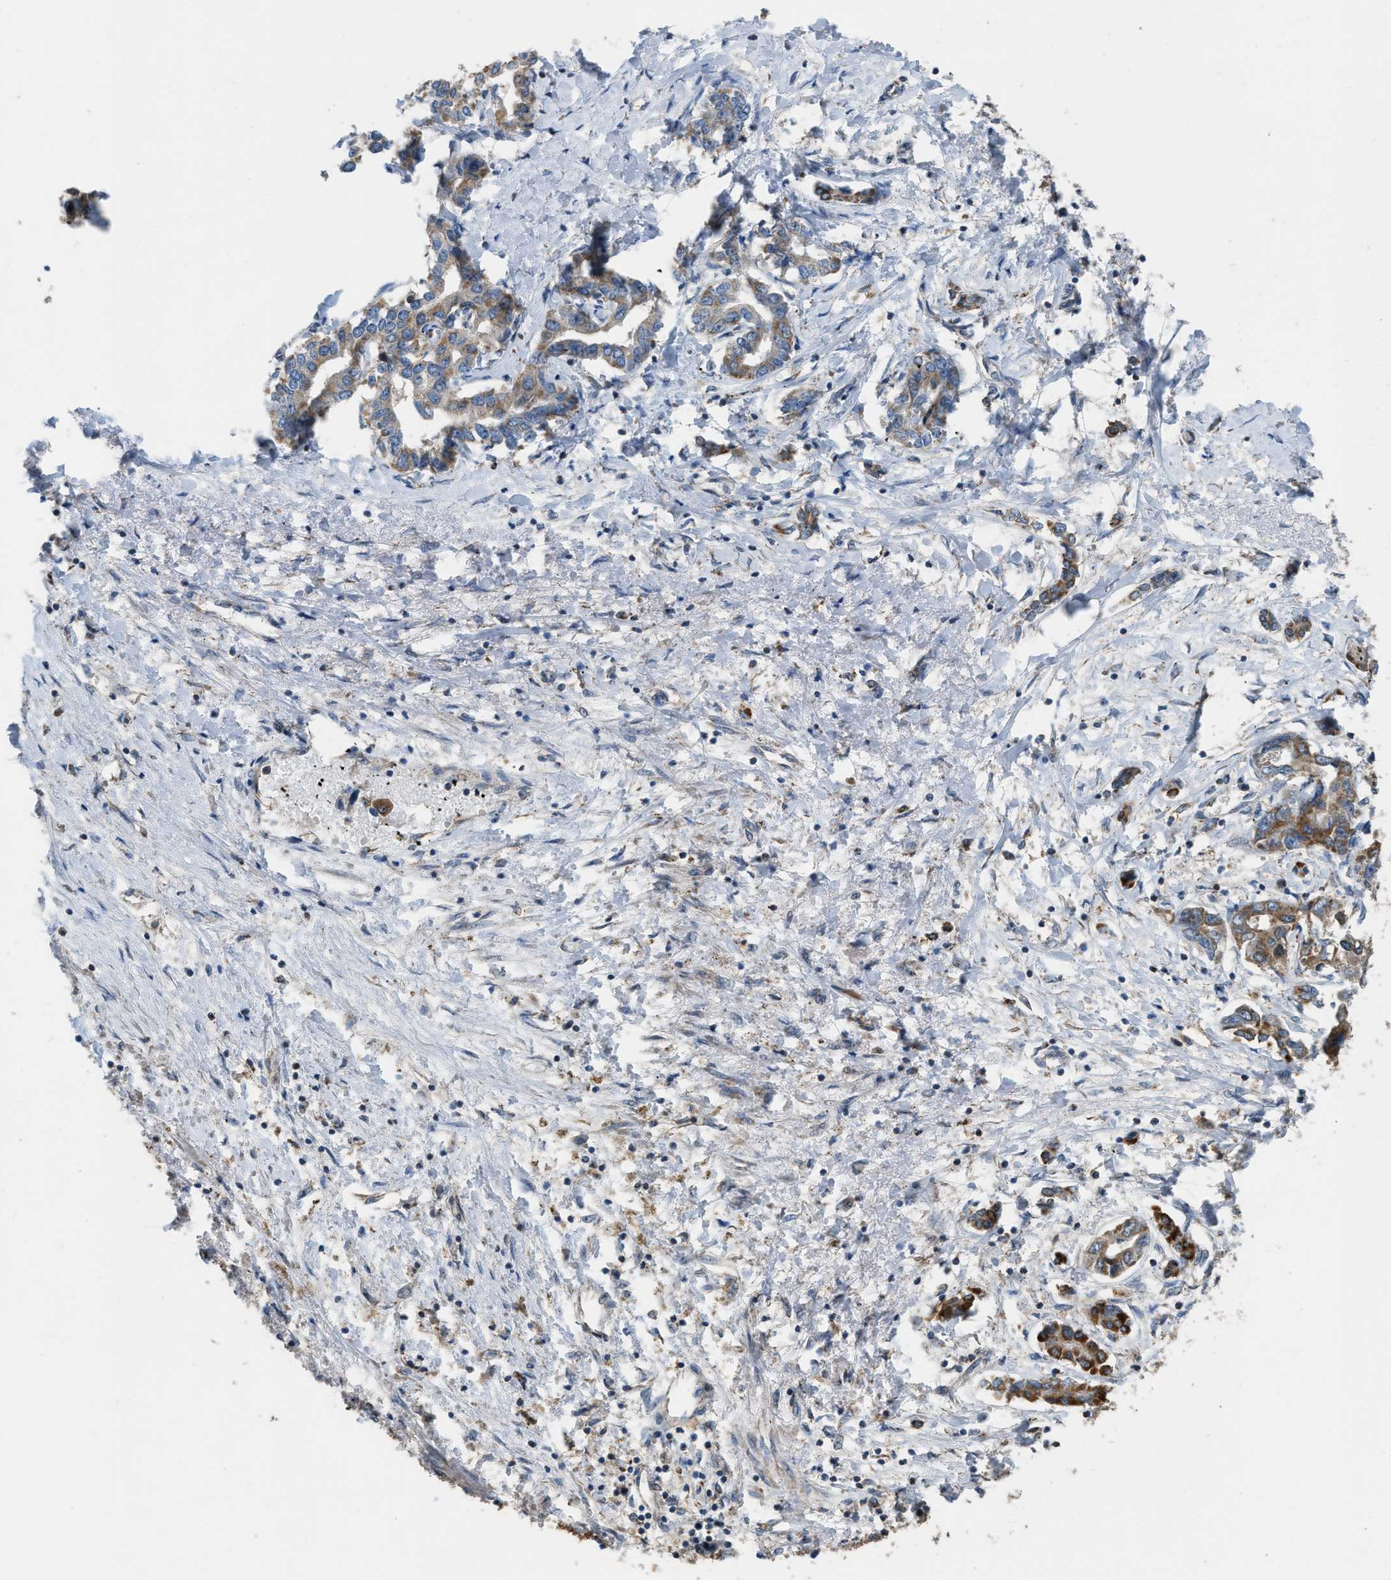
{"staining": {"intensity": "moderate", "quantity": ">75%", "location": "cytoplasmic/membranous"}, "tissue": "liver cancer", "cell_type": "Tumor cells", "image_type": "cancer", "snomed": [{"axis": "morphology", "description": "Cholangiocarcinoma"}, {"axis": "topography", "description": "Liver"}], "caption": "This image shows immunohistochemistry (IHC) staining of human liver cancer, with medium moderate cytoplasmic/membranous expression in approximately >75% of tumor cells.", "gene": "ETFB", "patient": {"sex": "male", "age": 59}}